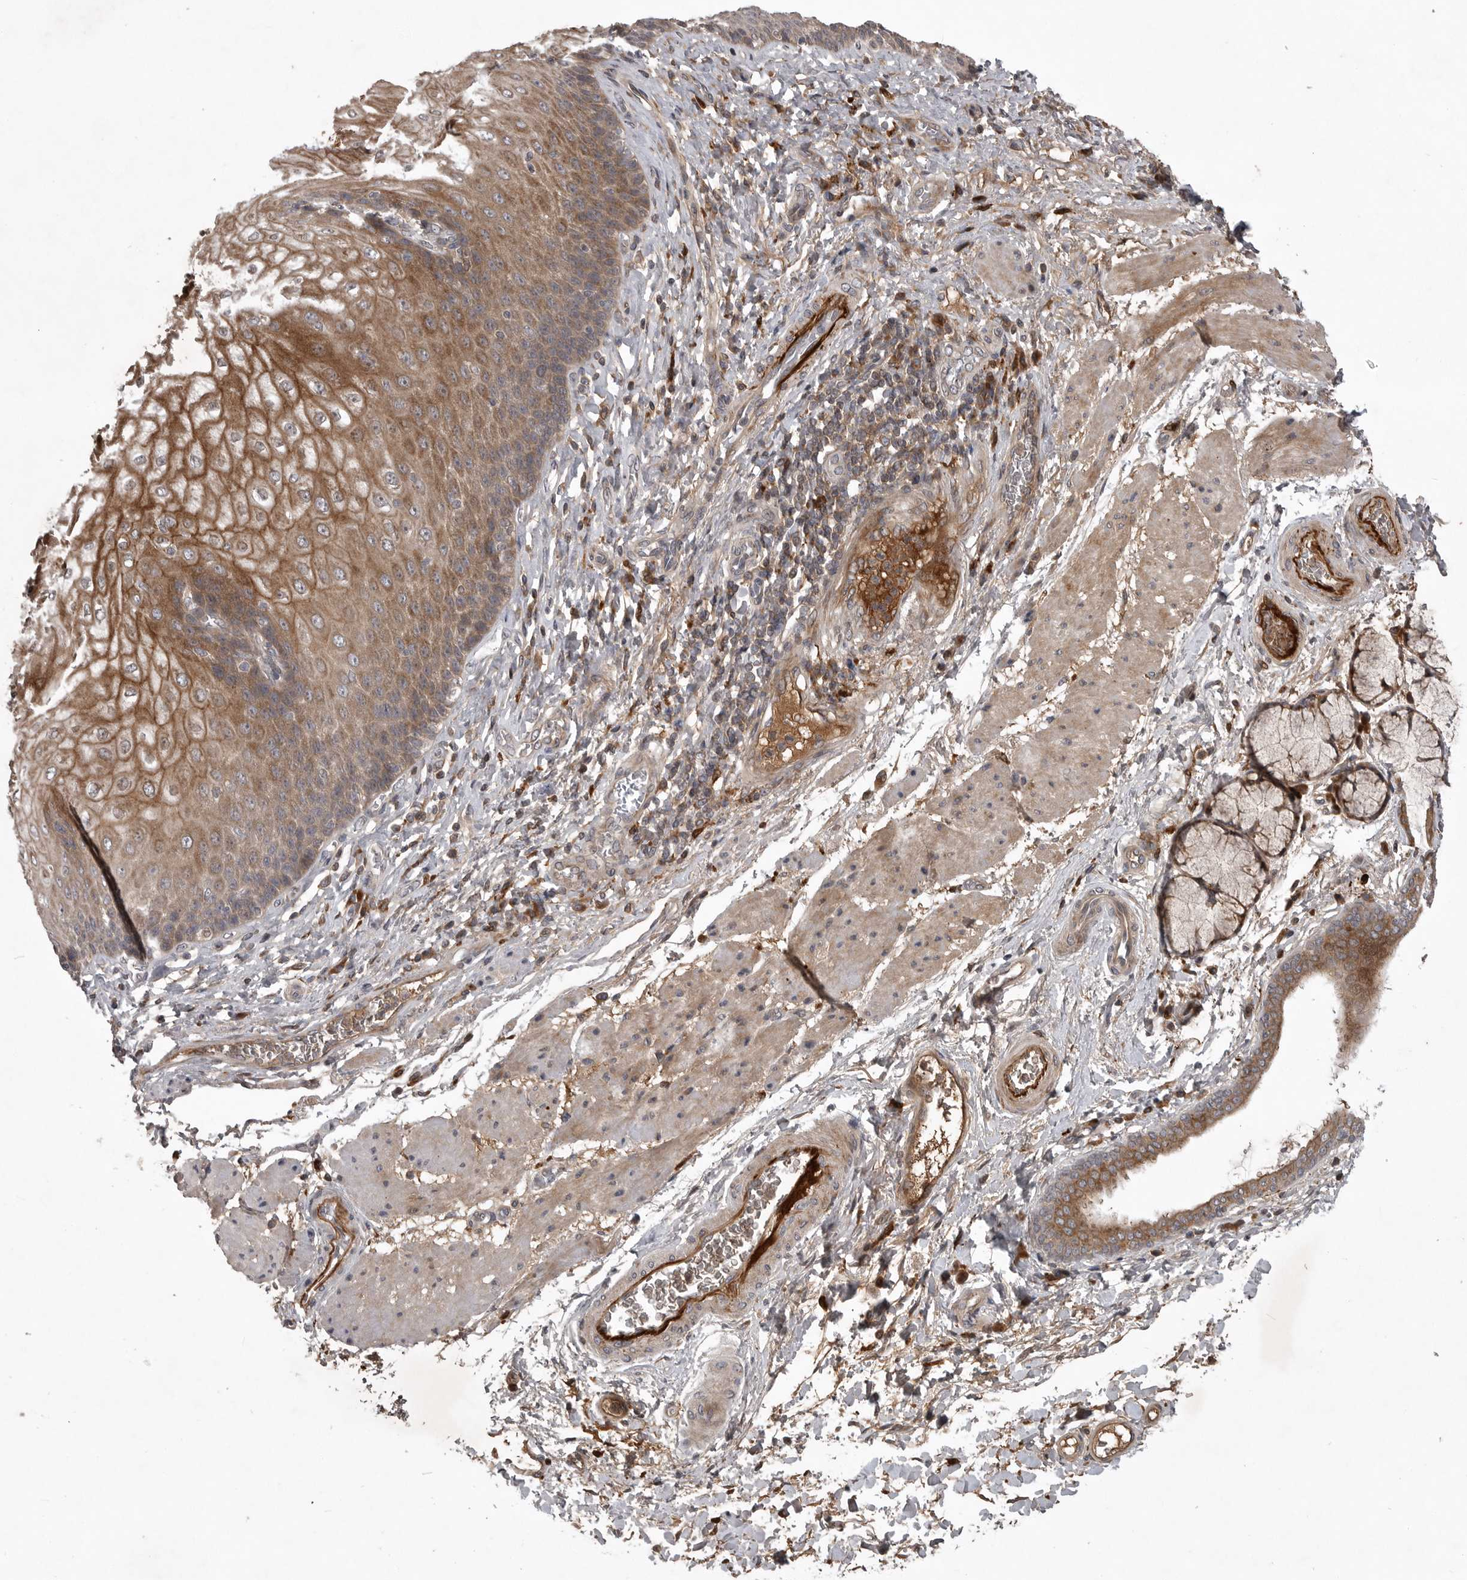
{"staining": {"intensity": "strong", "quantity": ">75%", "location": "cytoplasmic/membranous"}, "tissue": "esophagus", "cell_type": "Squamous epithelial cells", "image_type": "normal", "snomed": [{"axis": "morphology", "description": "Normal tissue, NOS"}, {"axis": "topography", "description": "Esophagus"}], "caption": "Approximately >75% of squamous epithelial cells in normal esophagus show strong cytoplasmic/membranous protein positivity as visualized by brown immunohistochemical staining.", "gene": "GPR31", "patient": {"sex": "male", "age": 54}}